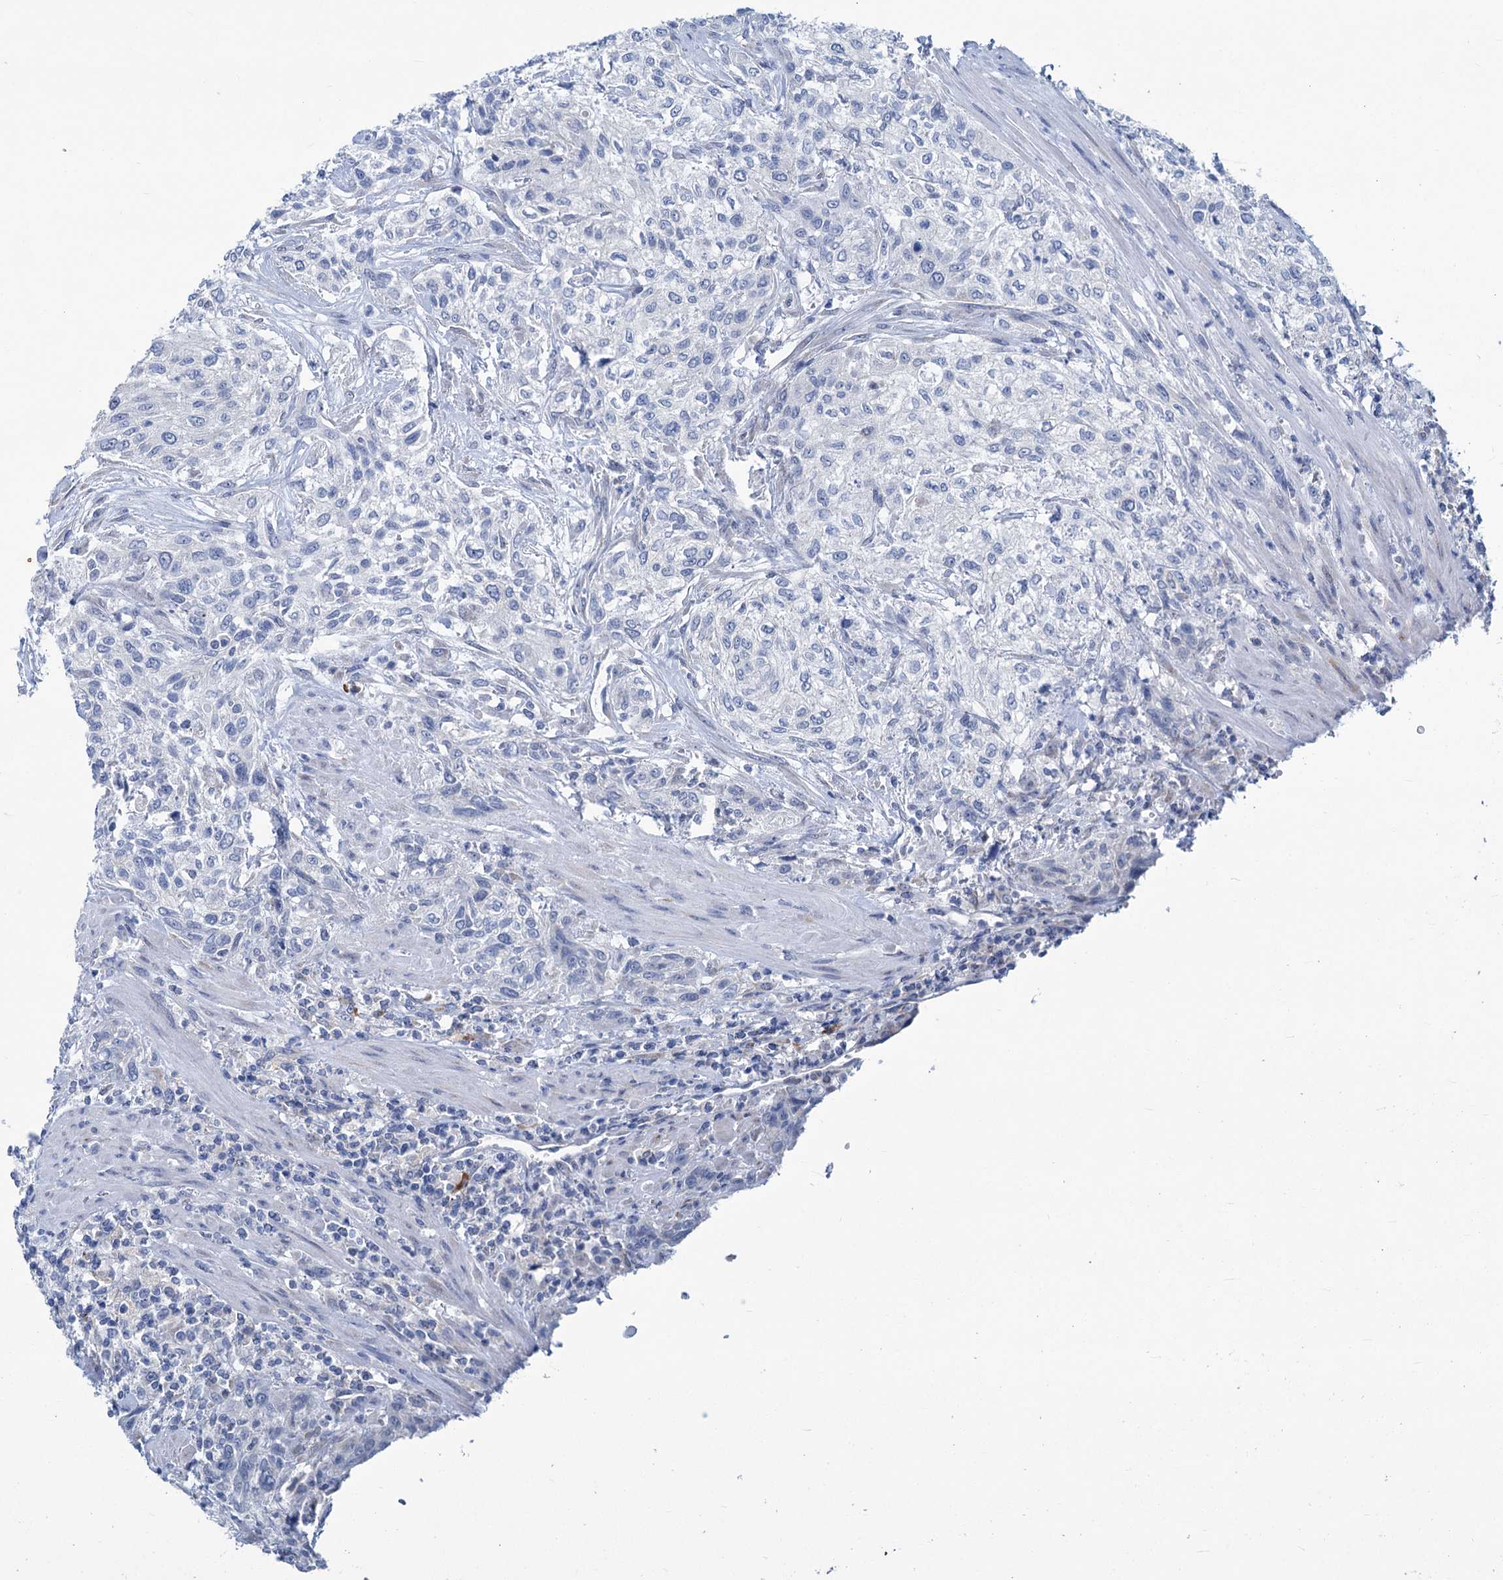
{"staining": {"intensity": "negative", "quantity": "none", "location": "none"}, "tissue": "urothelial cancer", "cell_type": "Tumor cells", "image_type": "cancer", "snomed": [{"axis": "morphology", "description": "Normal tissue, NOS"}, {"axis": "morphology", "description": "Urothelial carcinoma, NOS"}, {"axis": "topography", "description": "Urinary bladder"}, {"axis": "topography", "description": "Peripheral nerve tissue"}], "caption": "Human urothelial cancer stained for a protein using immunohistochemistry (IHC) demonstrates no staining in tumor cells.", "gene": "NEU3", "patient": {"sex": "male", "age": 35}}